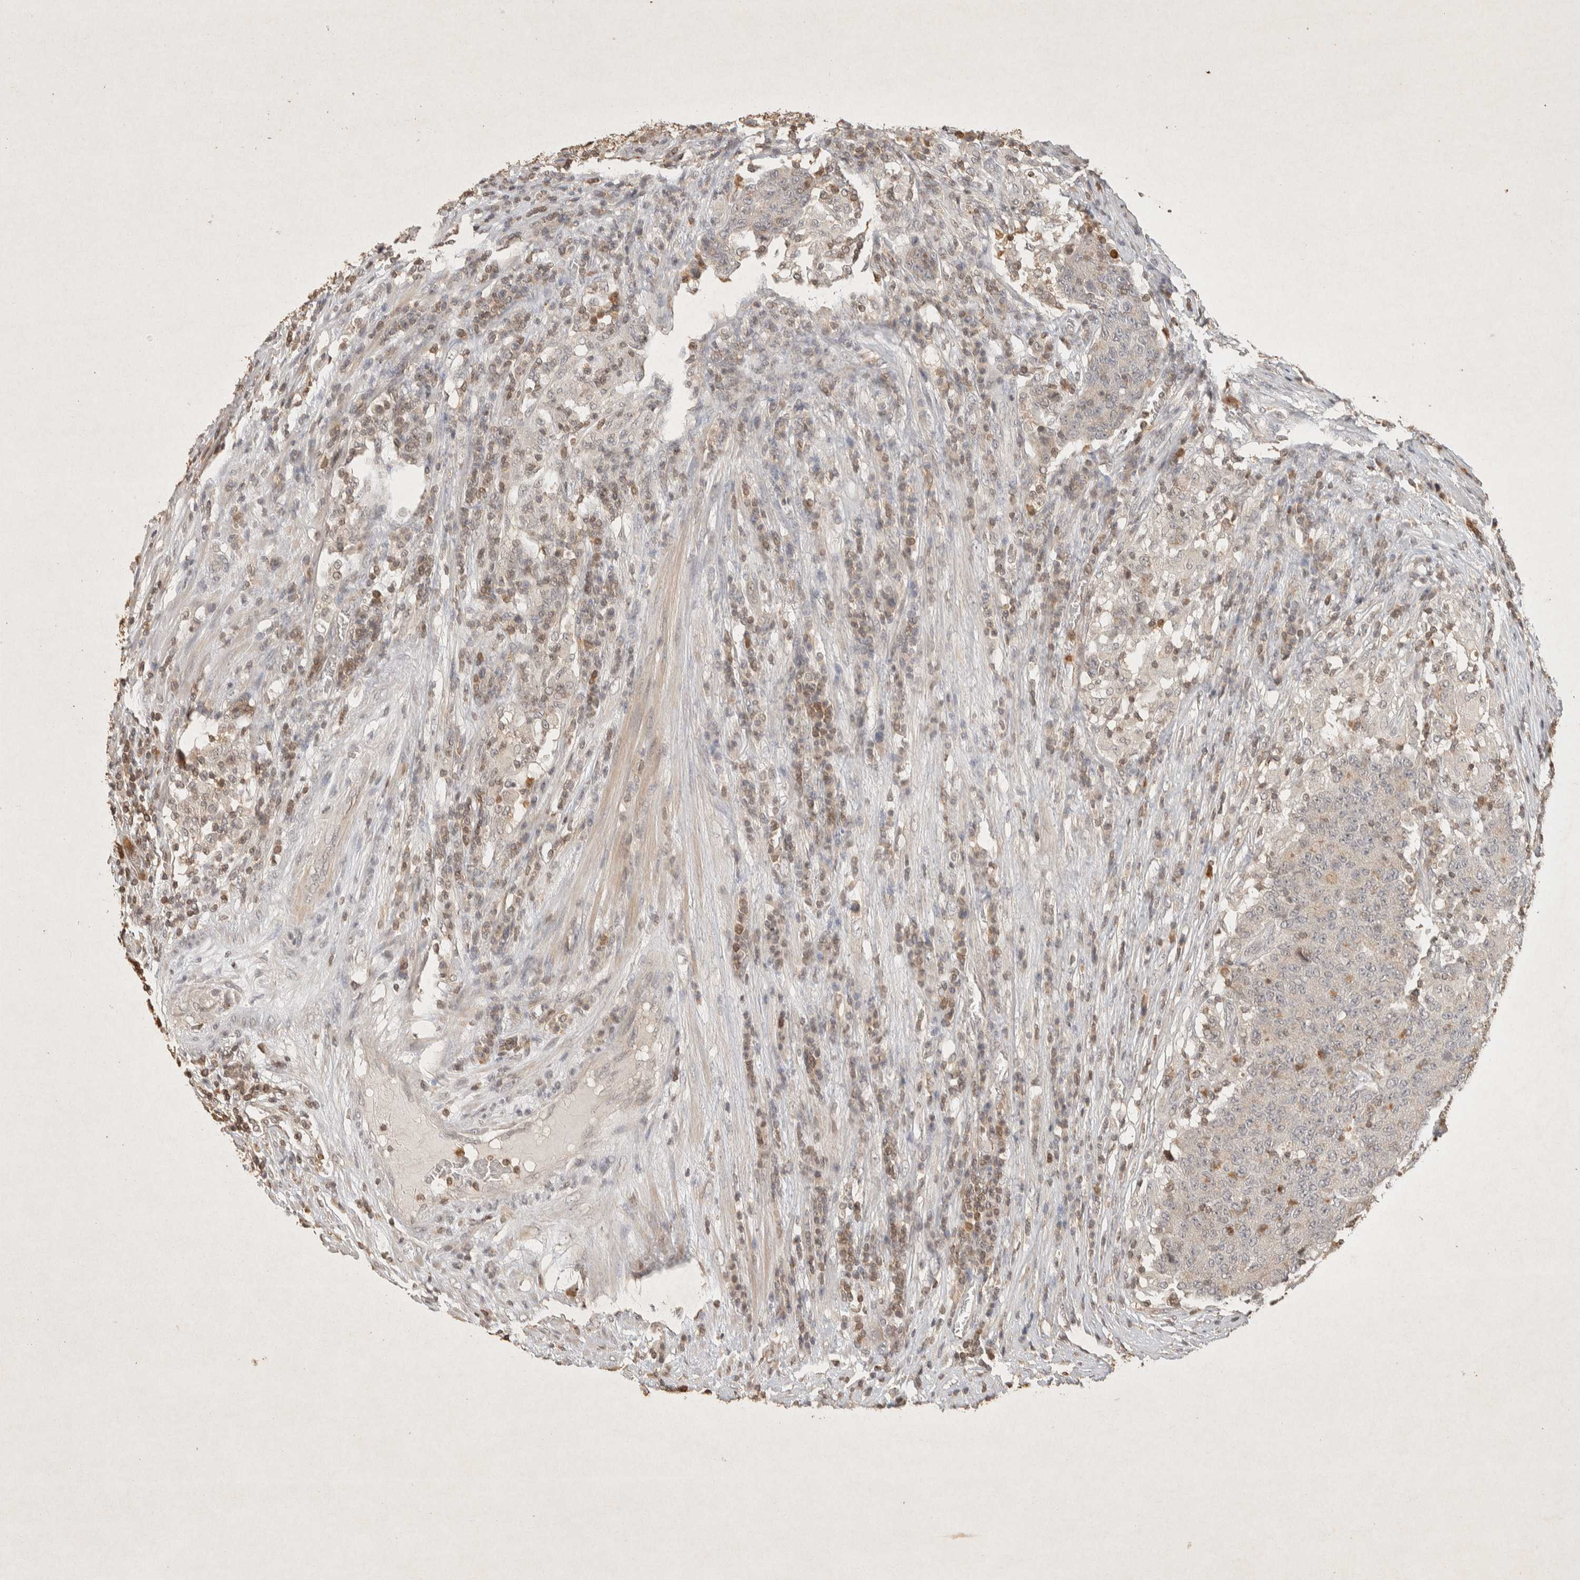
{"staining": {"intensity": "negative", "quantity": "none", "location": "none"}, "tissue": "colorectal cancer", "cell_type": "Tumor cells", "image_type": "cancer", "snomed": [{"axis": "morphology", "description": "Normal tissue, NOS"}, {"axis": "morphology", "description": "Adenocarcinoma, NOS"}, {"axis": "topography", "description": "Colon"}], "caption": "Immunohistochemistry photomicrograph of neoplastic tissue: colorectal cancer (adenocarcinoma) stained with DAB (3,3'-diaminobenzidine) demonstrates no significant protein expression in tumor cells.", "gene": "RAC2", "patient": {"sex": "female", "age": 75}}